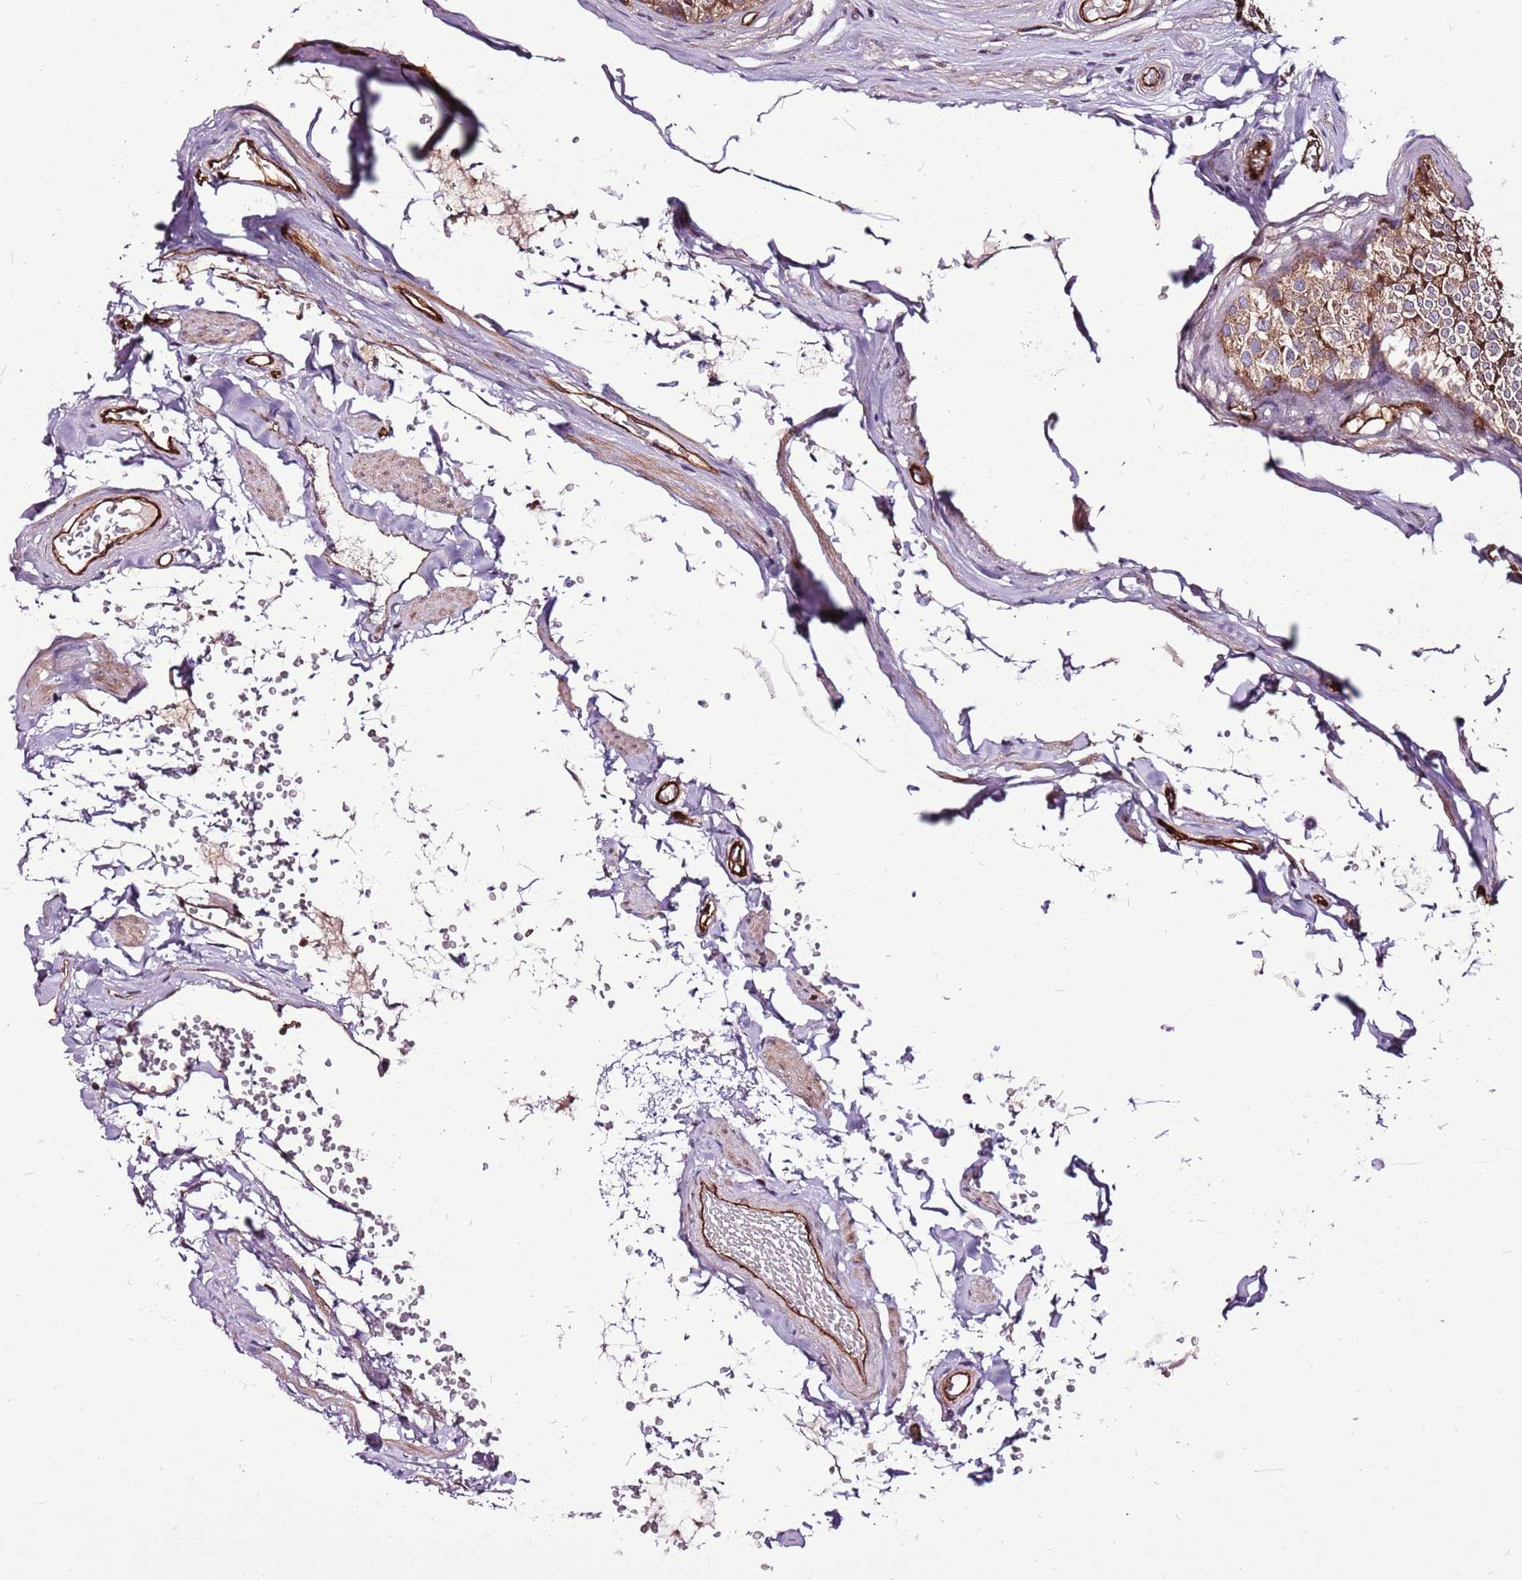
{"staining": {"intensity": "moderate", "quantity": ">75%", "location": "cytoplasmic/membranous"}, "tissue": "epididymis", "cell_type": "Glandular cells", "image_type": "normal", "snomed": [{"axis": "morphology", "description": "Normal tissue, NOS"}, {"axis": "topography", "description": "Epididymis"}], "caption": "Immunohistochemistry (IHC) image of unremarkable epididymis: epididymis stained using IHC exhibits medium levels of moderate protein expression localized specifically in the cytoplasmic/membranous of glandular cells, appearing as a cytoplasmic/membranous brown color.", "gene": "ZNF827", "patient": {"sex": "male", "age": 79}}